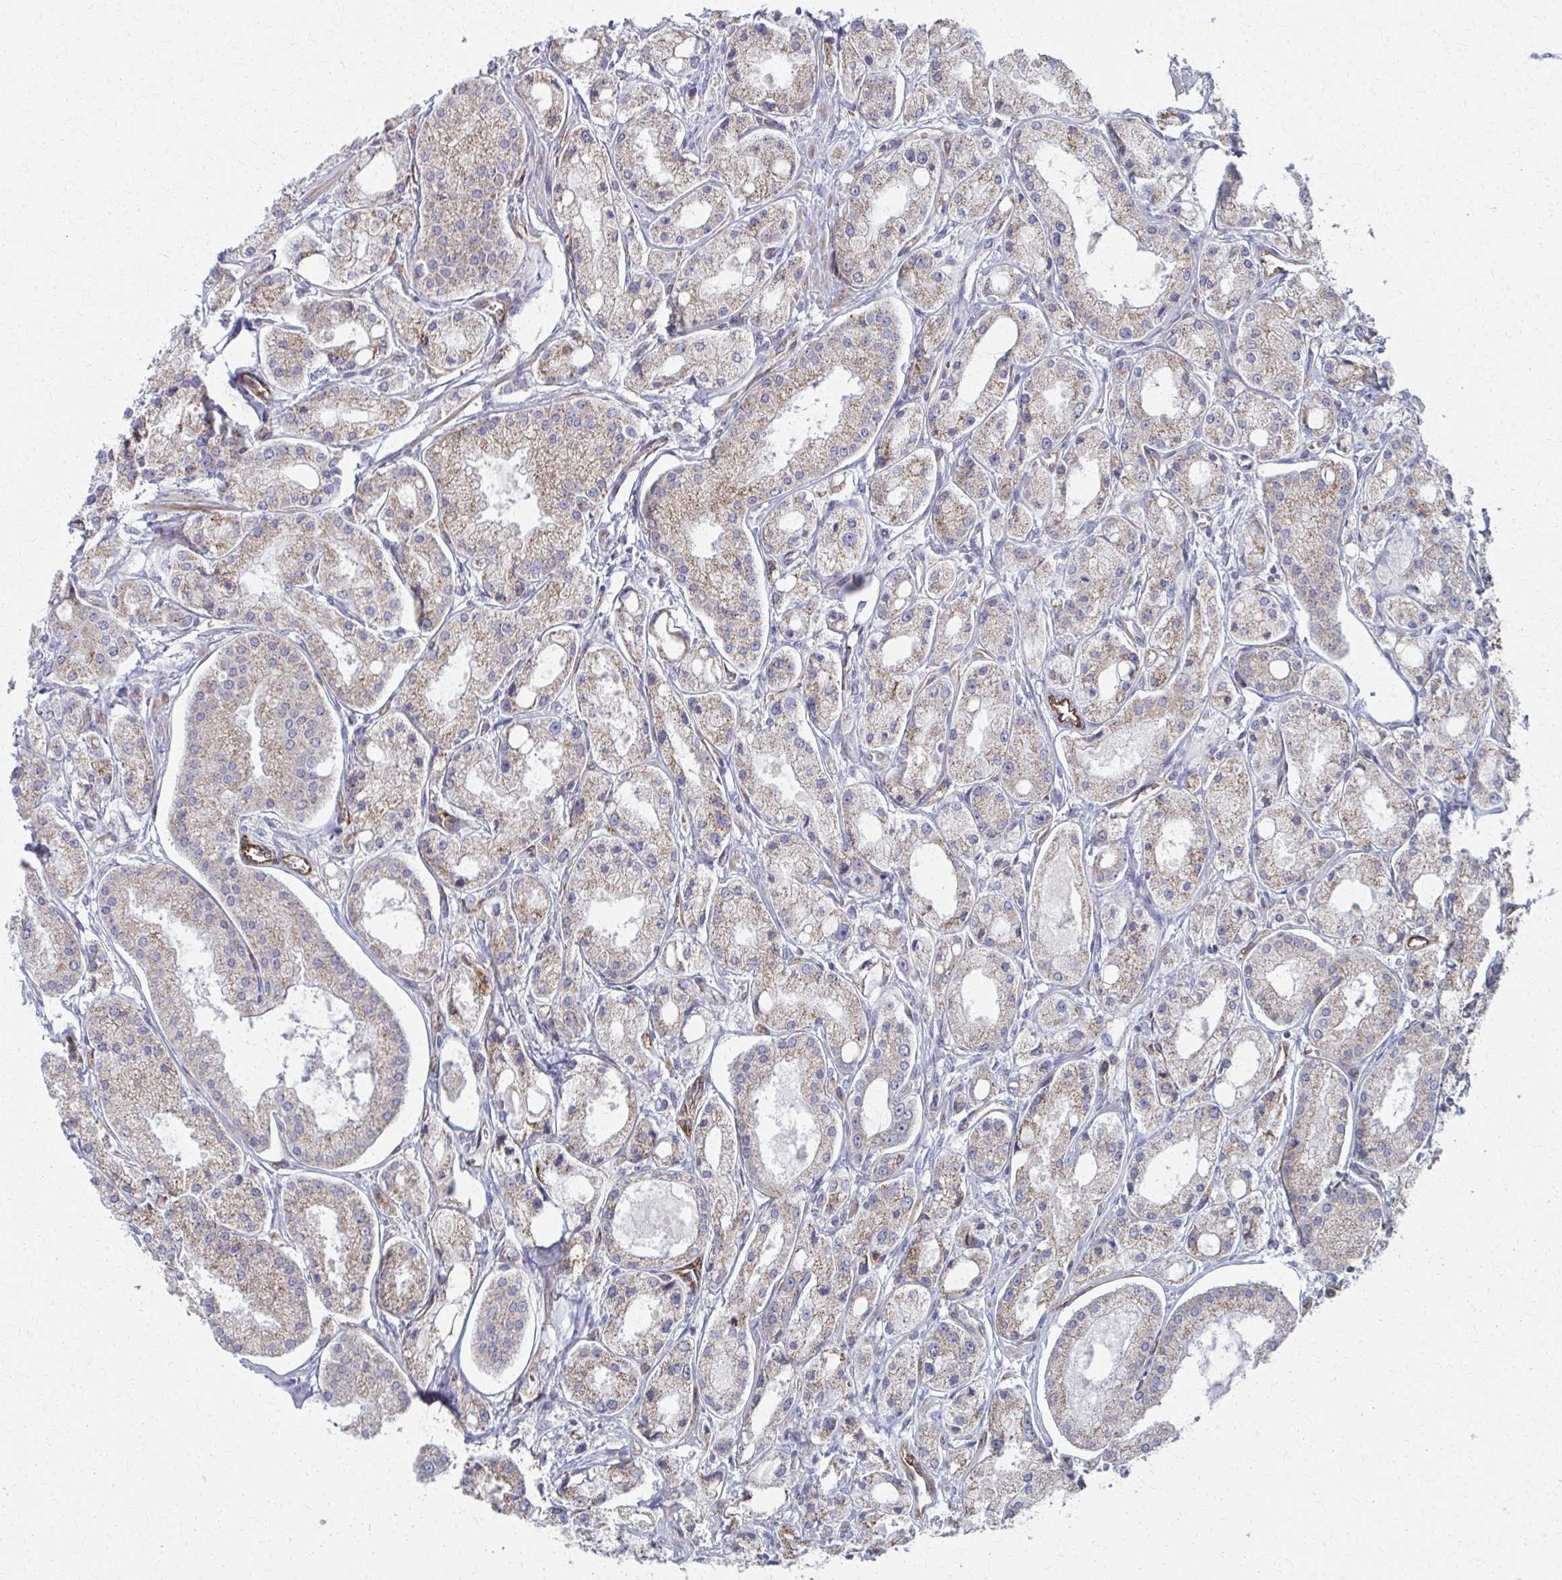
{"staining": {"intensity": "weak", "quantity": "25%-75%", "location": "cytoplasmic/membranous"}, "tissue": "prostate cancer", "cell_type": "Tumor cells", "image_type": "cancer", "snomed": [{"axis": "morphology", "description": "Adenocarcinoma, High grade"}, {"axis": "topography", "description": "Prostate"}], "caption": "Immunohistochemical staining of adenocarcinoma (high-grade) (prostate) reveals low levels of weak cytoplasmic/membranous expression in approximately 25%-75% of tumor cells. The protein of interest is shown in brown color, while the nuclei are stained blue.", "gene": "FAHD1", "patient": {"sex": "male", "age": 66}}